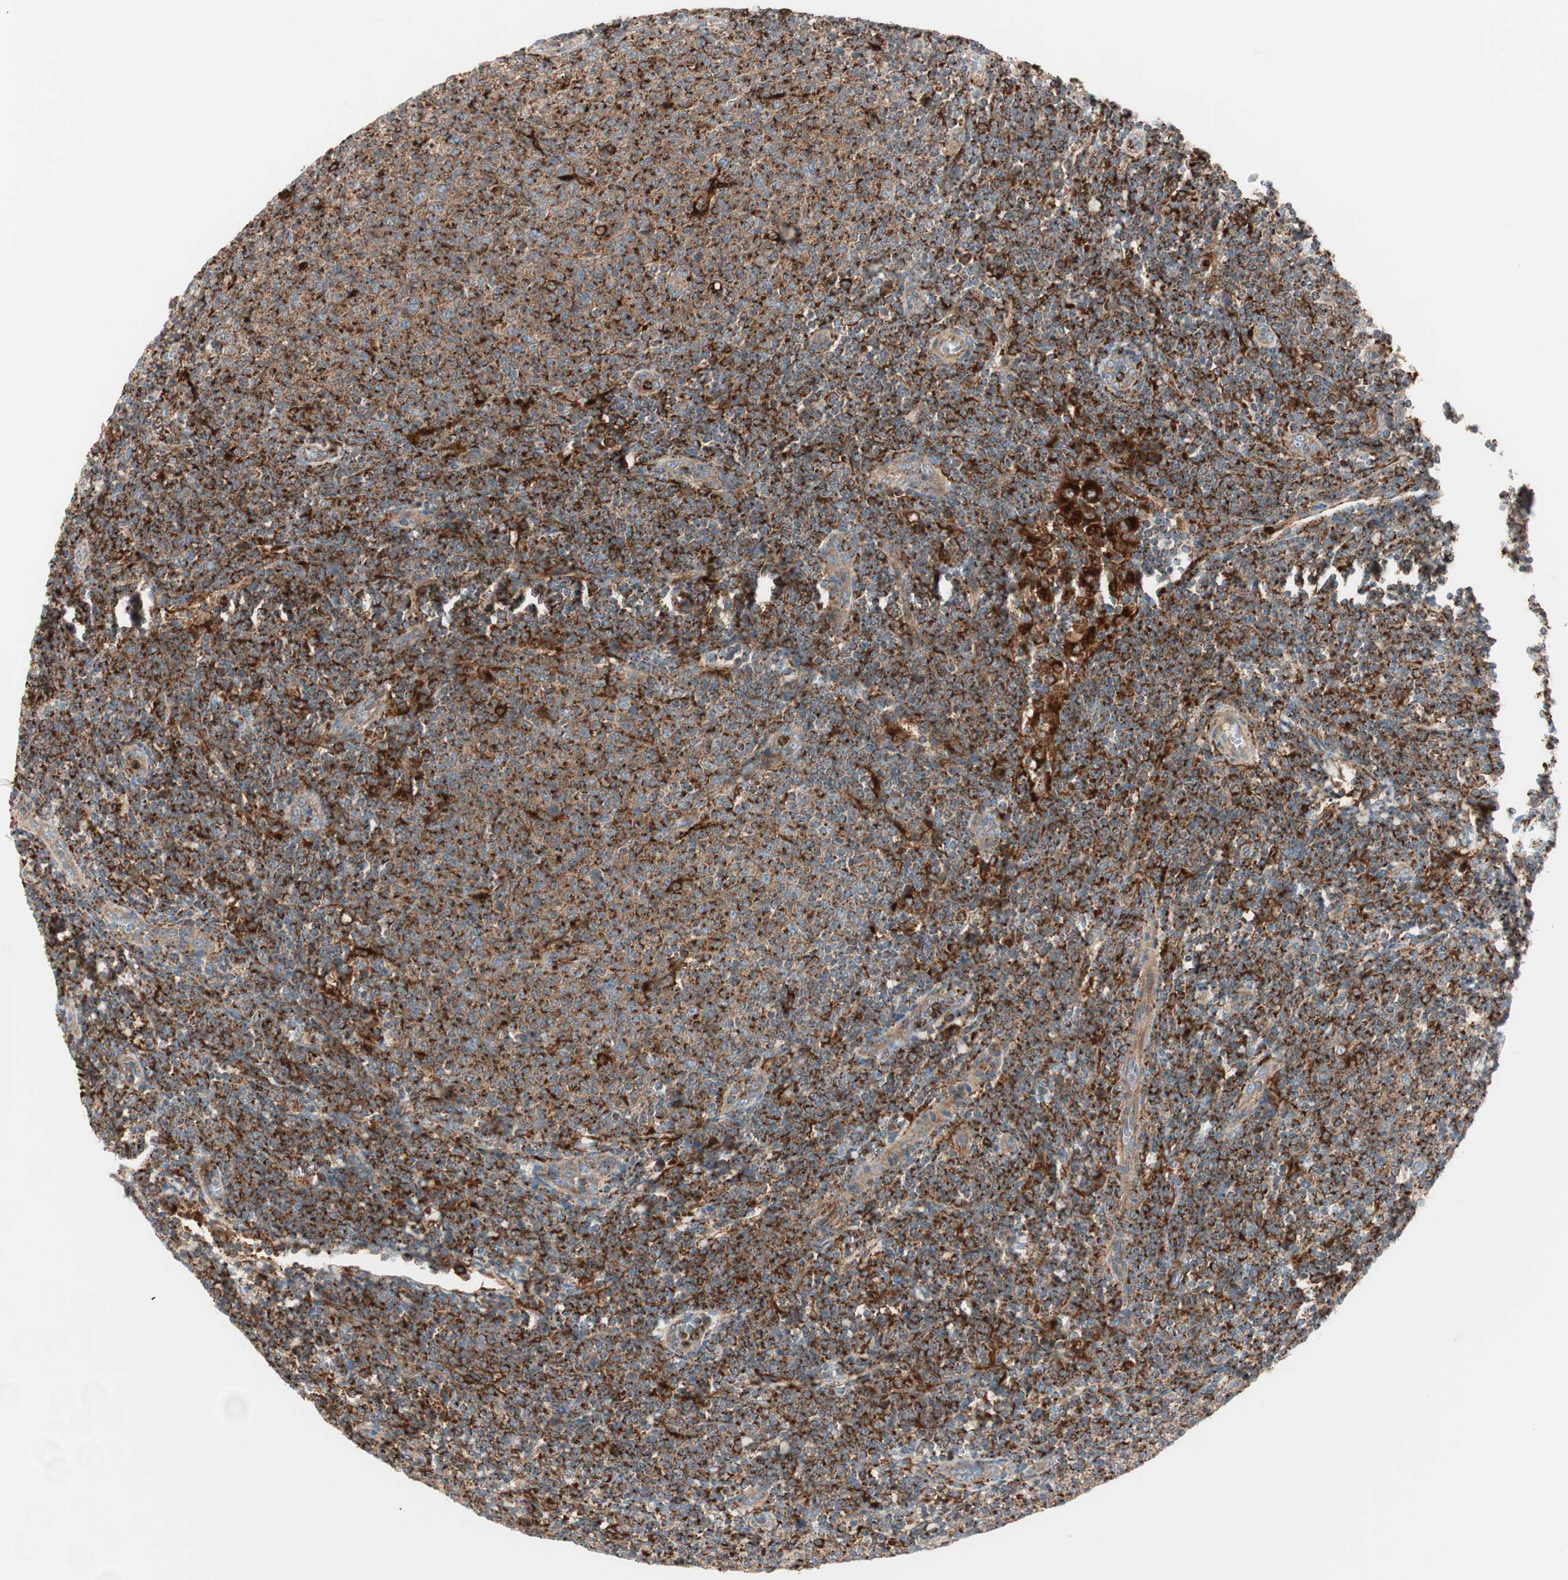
{"staining": {"intensity": "moderate", "quantity": "25%-75%", "location": "cytoplasmic/membranous"}, "tissue": "lymphoma", "cell_type": "Tumor cells", "image_type": "cancer", "snomed": [{"axis": "morphology", "description": "Malignant lymphoma, non-Hodgkin's type, Low grade"}, {"axis": "topography", "description": "Lymph node"}], "caption": "Protein expression analysis of lymphoma reveals moderate cytoplasmic/membranous staining in approximately 25%-75% of tumor cells.", "gene": "ATP6V1G1", "patient": {"sex": "male", "age": 66}}